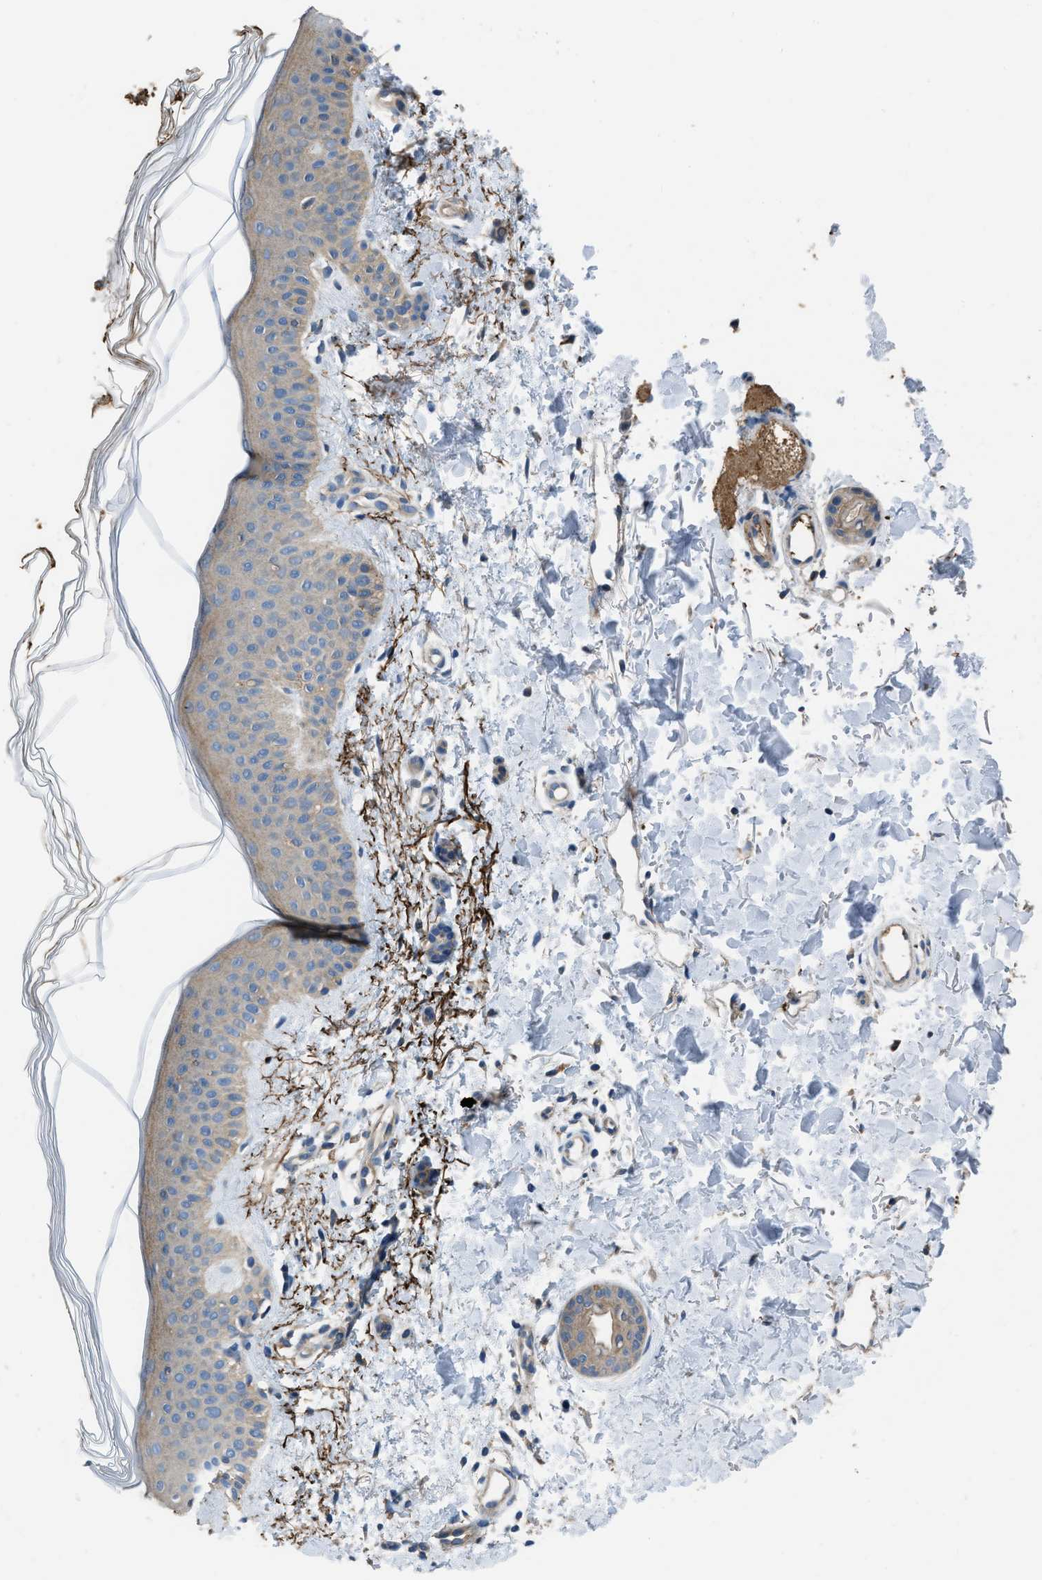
{"staining": {"intensity": "weak", "quantity": "25%-75%", "location": "cytoplasmic/membranous"}, "tissue": "skin", "cell_type": "Fibroblasts", "image_type": "normal", "snomed": [{"axis": "morphology", "description": "Normal tissue, NOS"}, {"axis": "morphology", "description": "Malignant melanoma, NOS"}, {"axis": "topography", "description": "Skin"}], "caption": "Immunohistochemical staining of benign skin displays low levels of weak cytoplasmic/membranous staining in approximately 25%-75% of fibroblasts.", "gene": "USP25", "patient": {"sex": "male", "age": 83}}